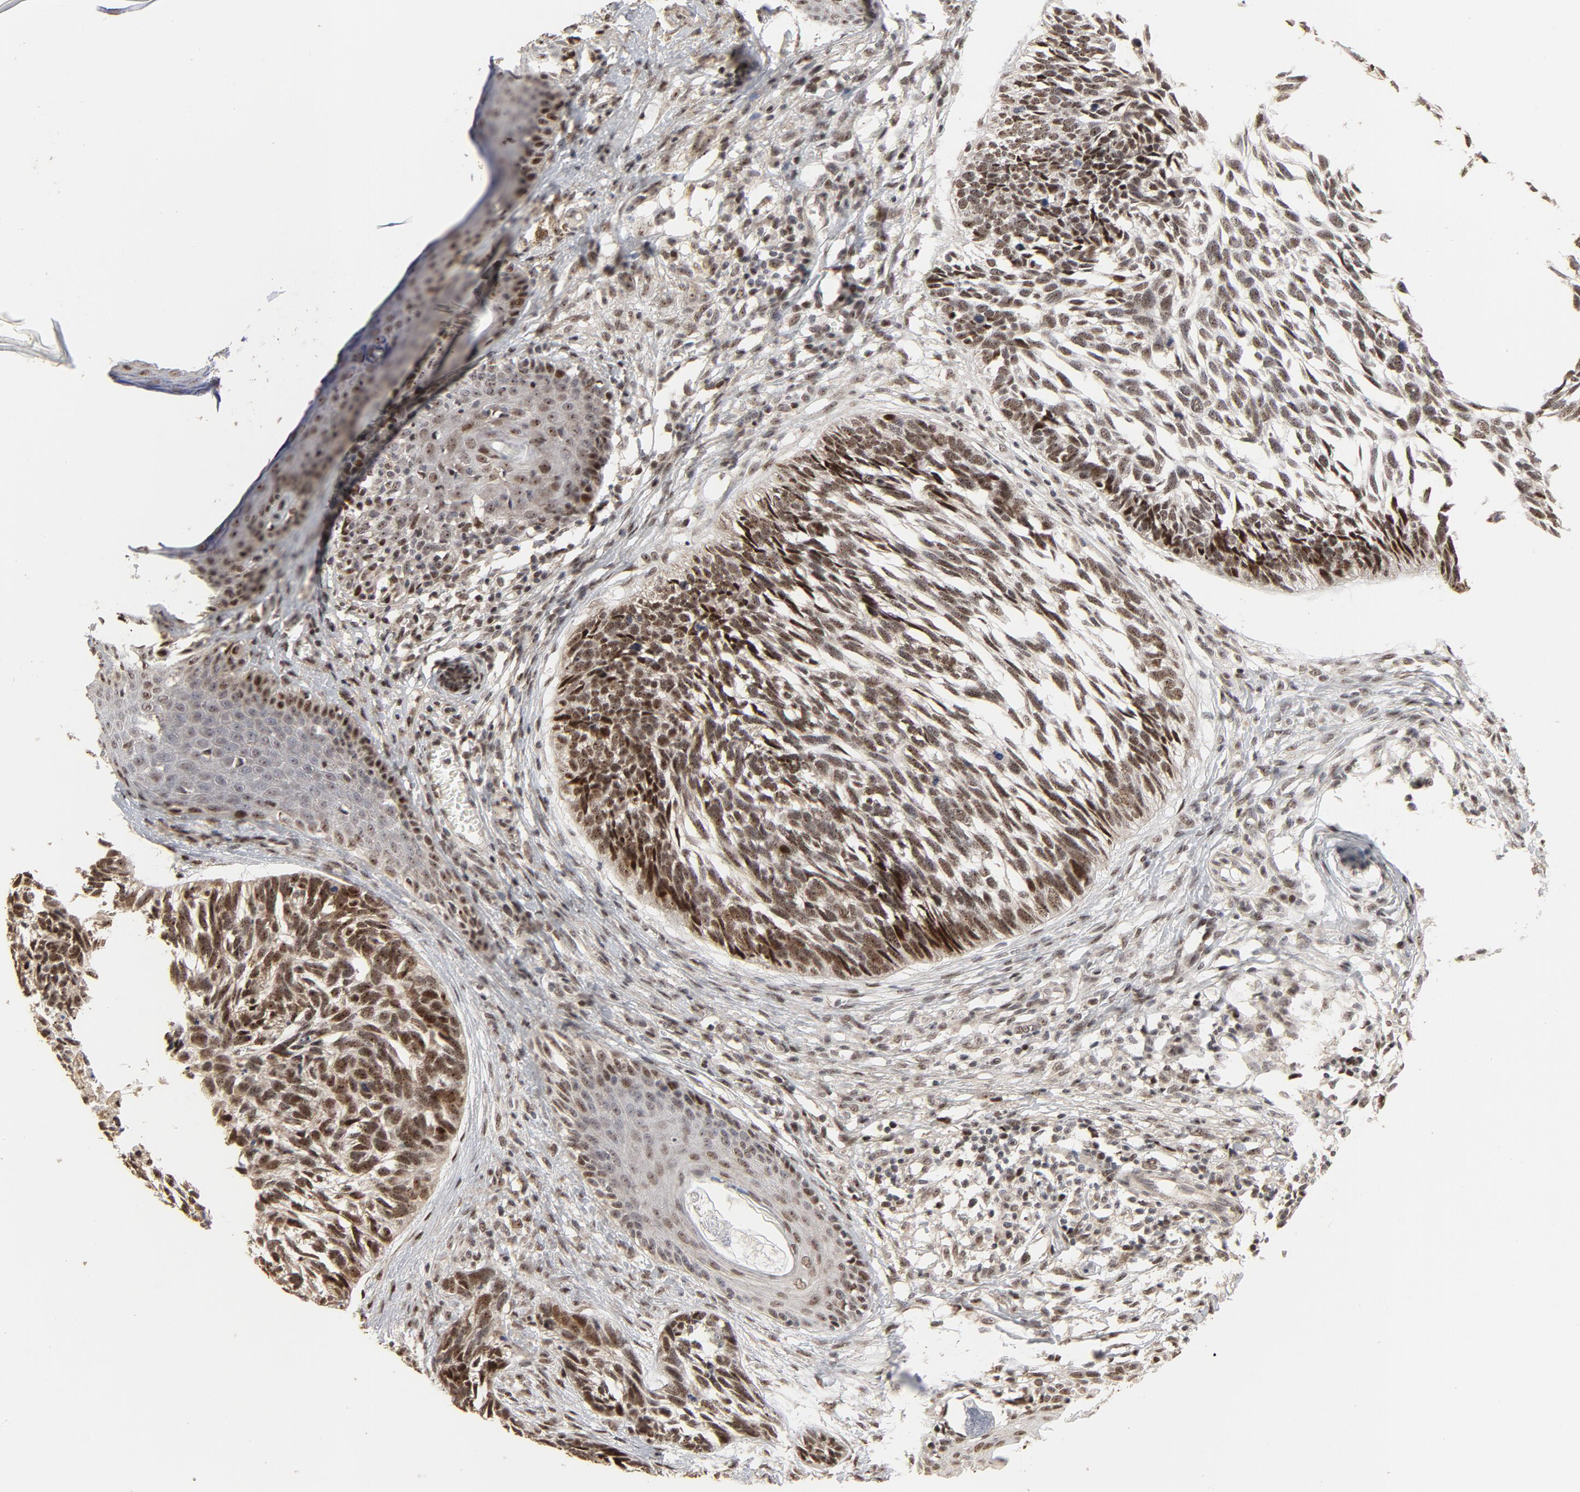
{"staining": {"intensity": "strong", "quantity": ">75%", "location": "nuclear"}, "tissue": "skin cancer", "cell_type": "Tumor cells", "image_type": "cancer", "snomed": [{"axis": "morphology", "description": "Basal cell carcinoma"}, {"axis": "topography", "description": "Skin"}], "caption": "Basal cell carcinoma (skin) stained for a protein reveals strong nuclear positivity in tumor cells.", "gene": "TP53RK", "patient": {"sex": "male", "age": 63}}